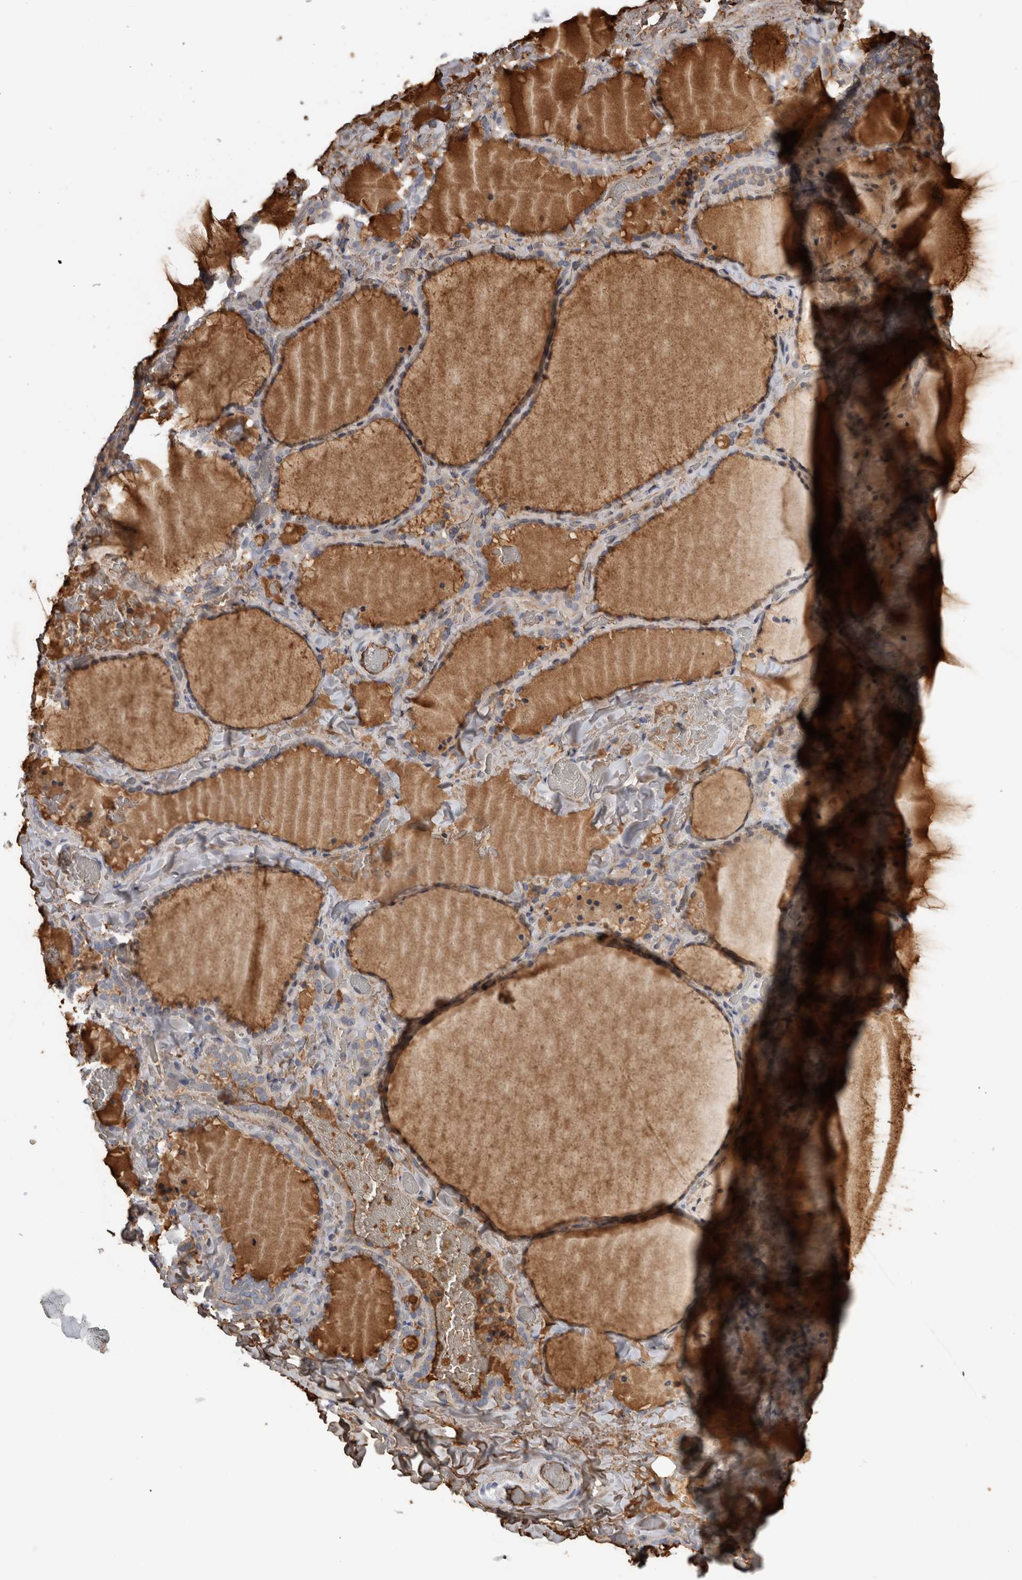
{"staining": {"intensity": "moderate", "quantity": ">75%", "location": "cytoplasmic/membranous"}, "tissue": "thyroid gland", "cell_type": "Glandular cells", "image_type": "normal", "snomed": [{"axis": "morphology", "description": "Normal tissue, NOS"}, {"axis": "topography", "description": "Thyroid gland"}], "caption": "Immunohistochemical staining of unremarkable human thyroid gland demonstrates medium levels of moderate cytoplasmic/membranous expression in about >75% of glandular cells.", "gene": "TBCE", "patient": {"sex": "female", "age": 22}}